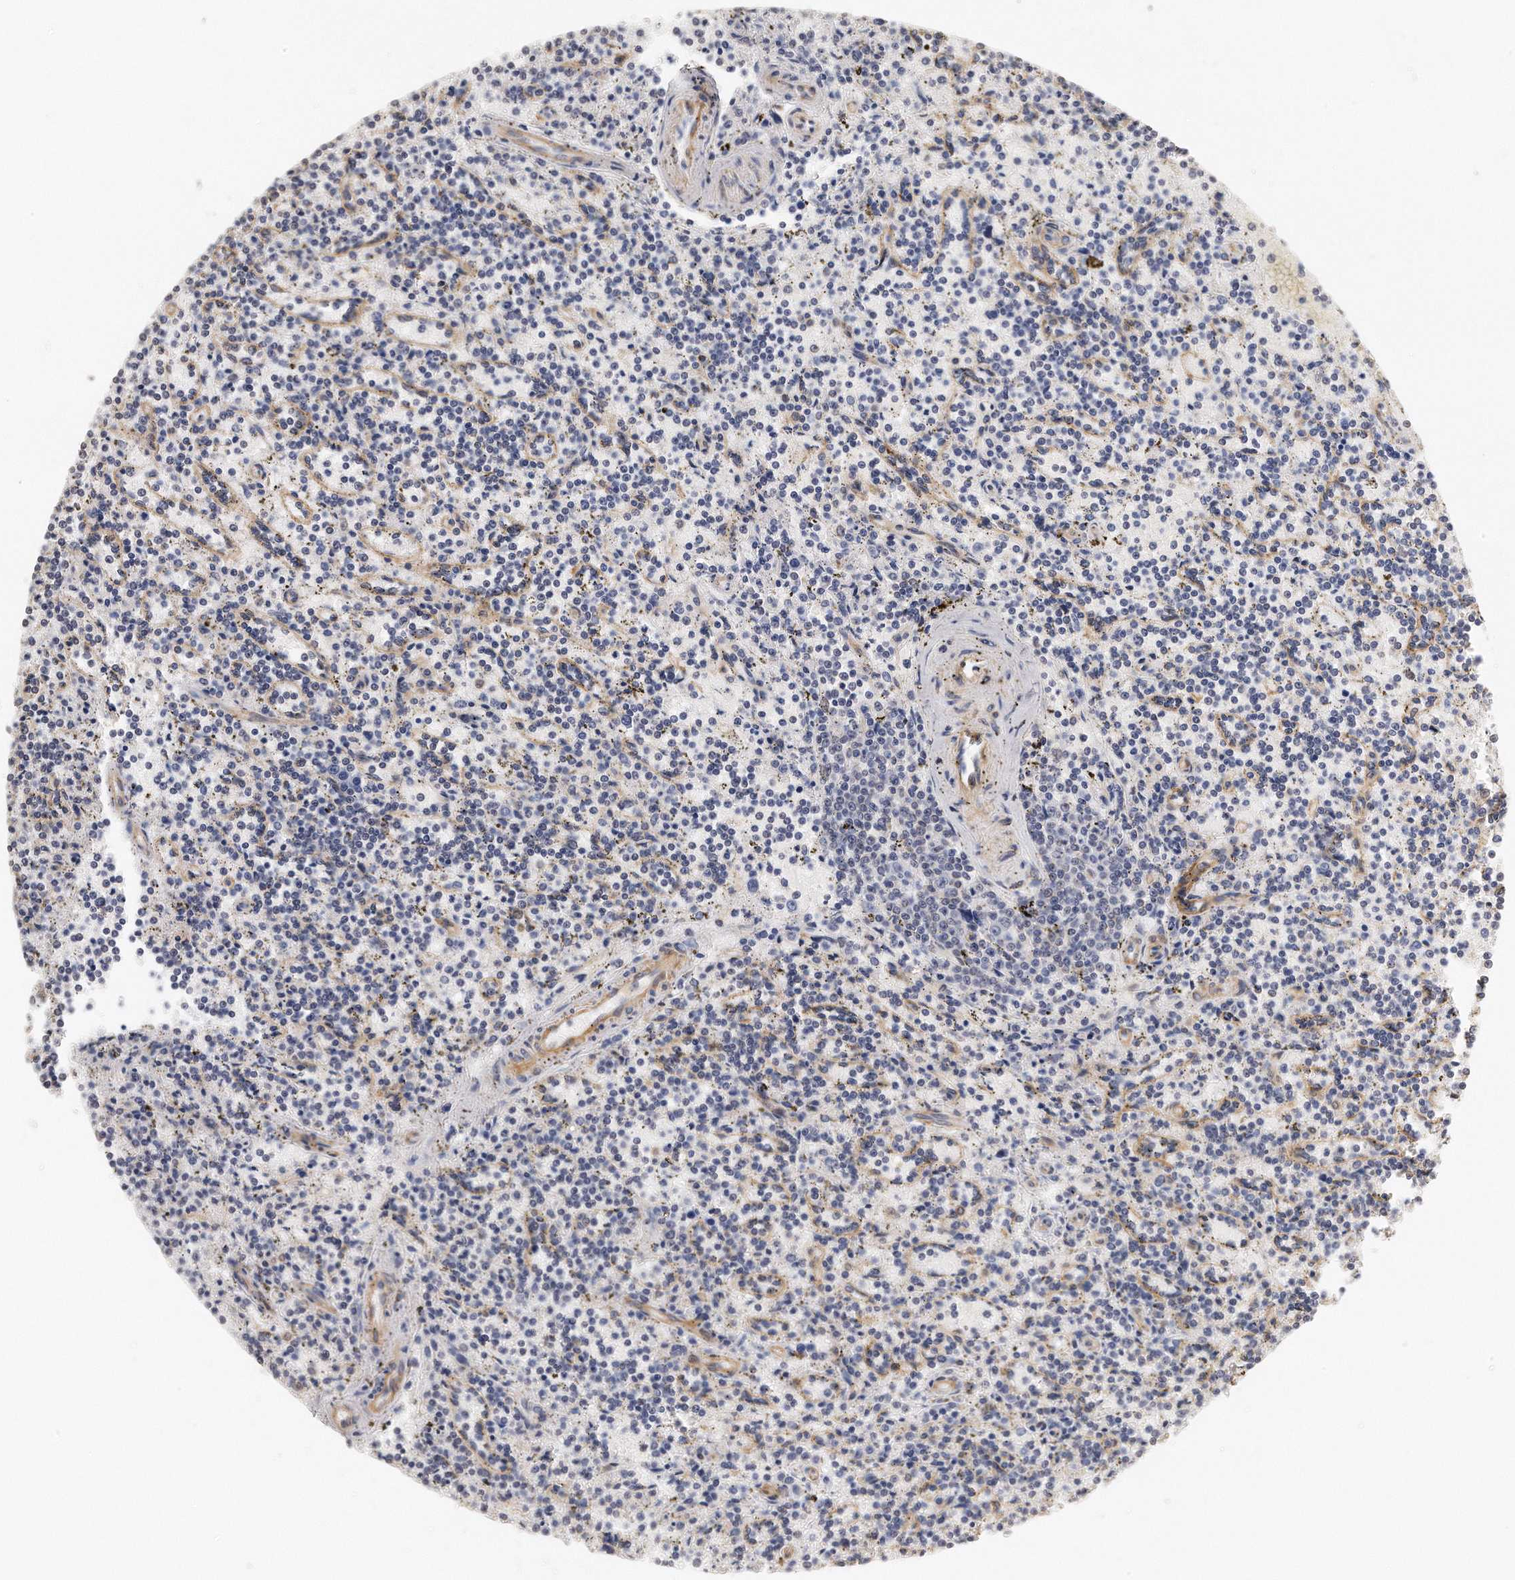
{"staining": {"intensity": "negative", "quantity": "none", "location": "none"}, "tissue": "lymphoma", "cell_type": "Tumor cells", "image_type": "cancer", "snomed": [{"axis": "morphology", "description": "Malignant lymphoma, non-Hodgkin's type, Low grade"}, {"axis": "topography", "description": "Spleen"}], "caption": "Tumor cells are negative for protein expression in human lymphoma.", "gene": "CHST7", "patient": {"sex": "male", "age": 73}}